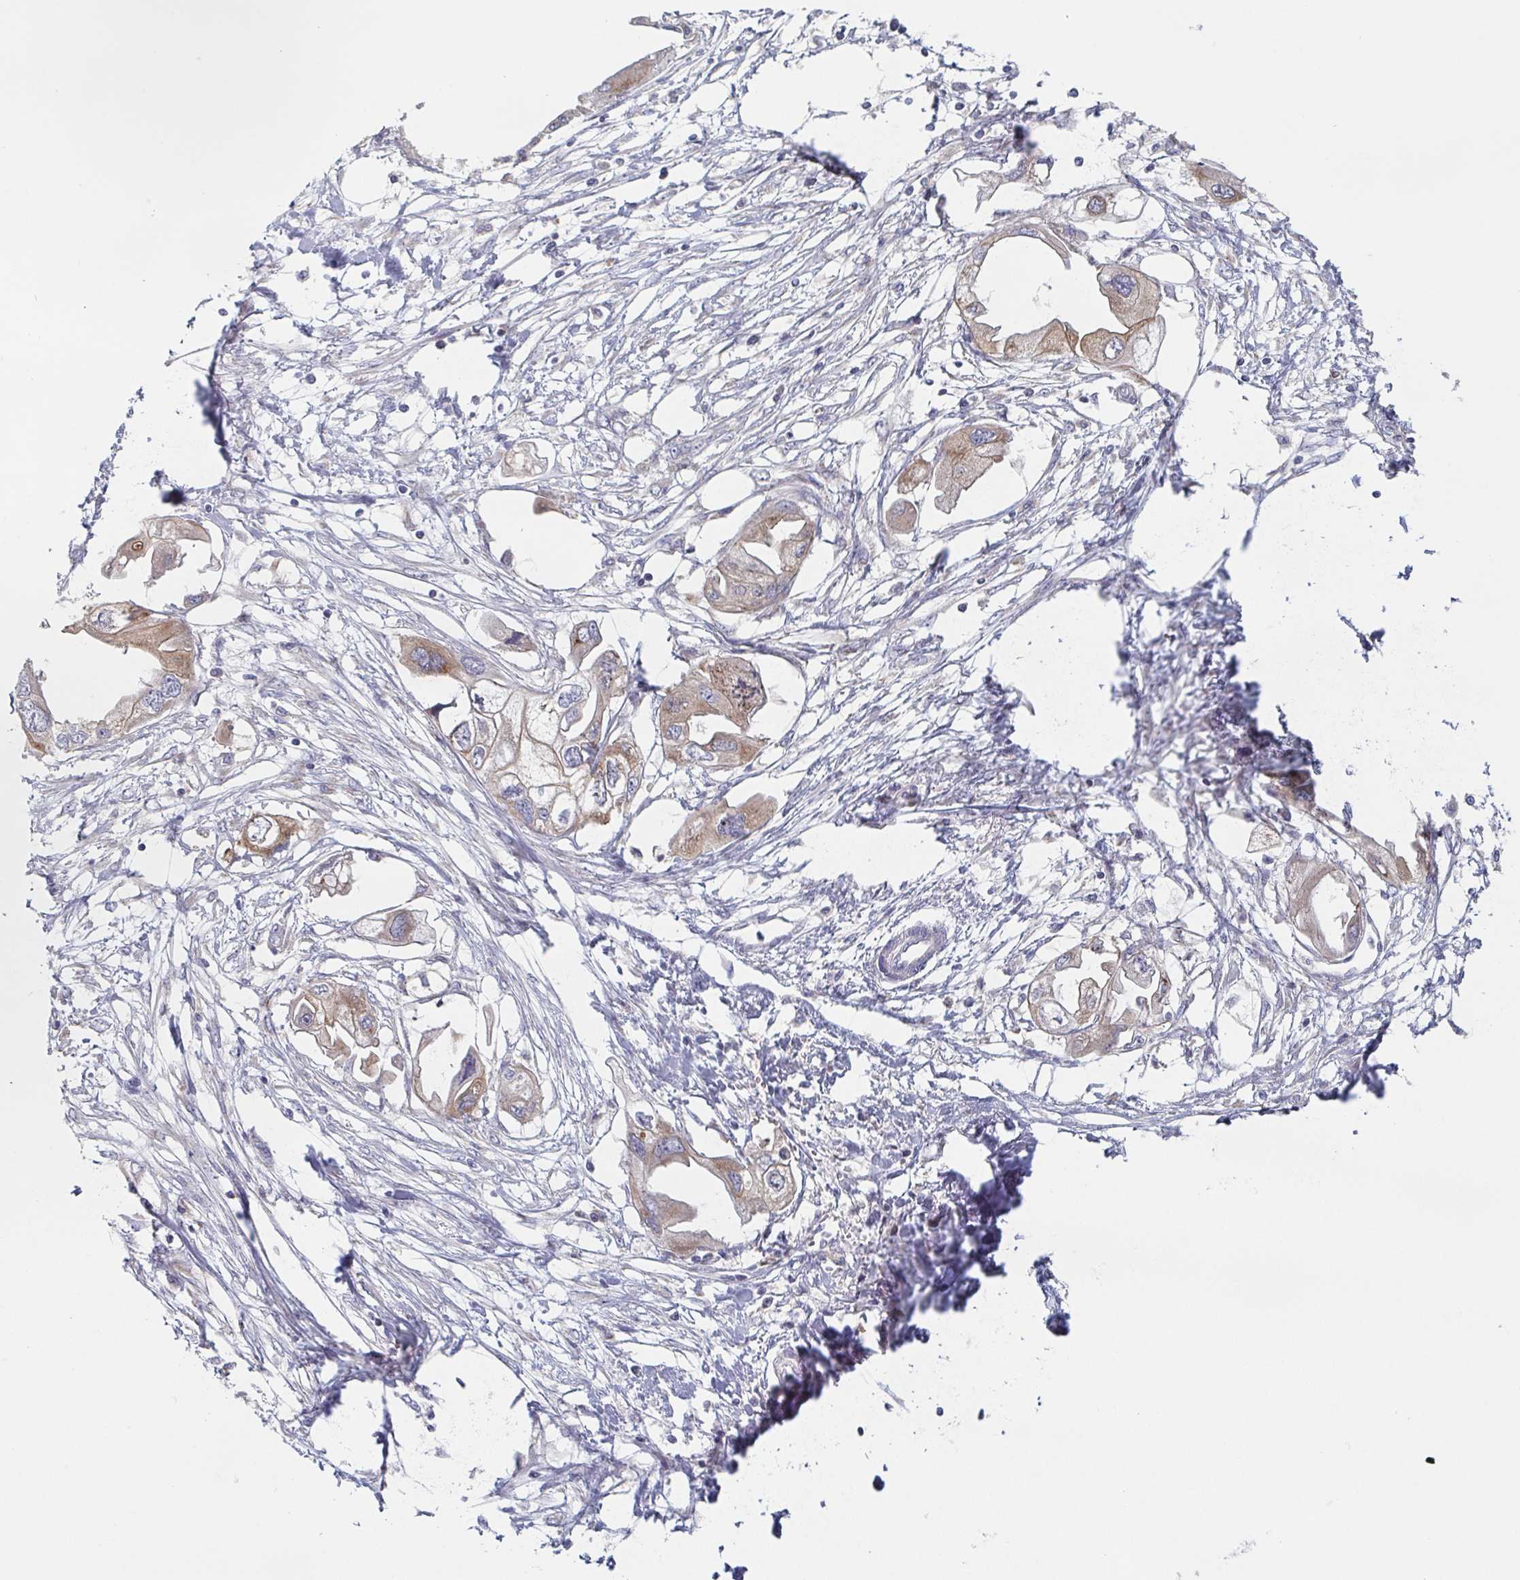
{"staining": {"intensity": "weak", "quantity": "<25%", "location": "cytoplasmic/membranous"}, "tissue": "endometrial cancer", "cell_type": "Tumor cells", "image_type": "cancer", "snomed": [{"axis": "morphology", "description": "Adenocarcinoma, NOS"}, {"axis": "morphology", "description": "Adenocarcinoma, metastatic, NOS"}, {"axis": "topography", "description": "Adipose tissue"}, {"axis": "topography", "description": "Endometrium"}], "caption": "Histopathology image shows no significant protein staining in tumor cells of endometrial cancer.", "gene": "TUFT1", "patient": {"sex": "female", "age": 67}}